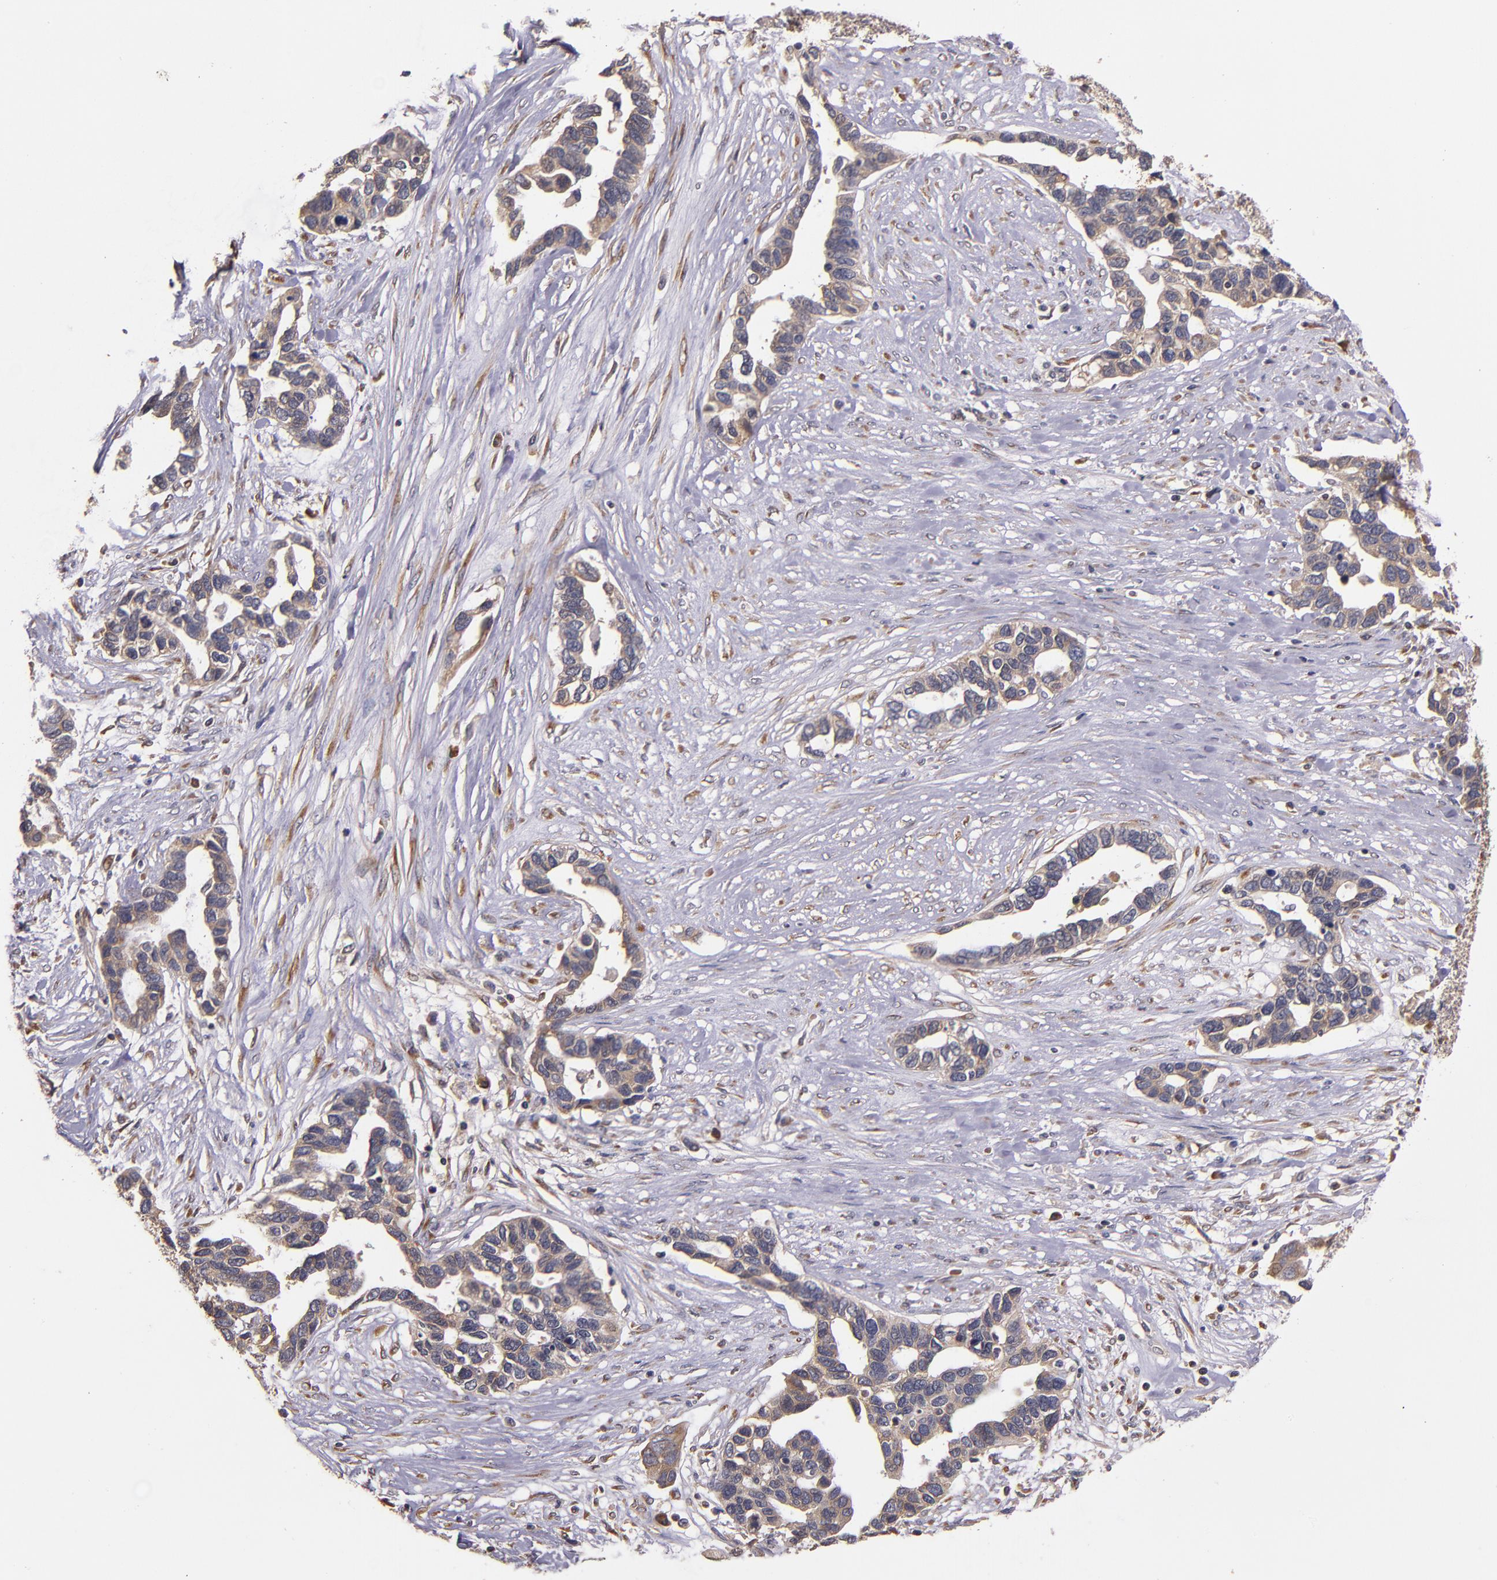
{"staining": {"intensity": "weak", "quantity": ">75%", "location": "cytoplasmic/membranous"}, "tissue": "ovarian cancer", "cell_type": "Tumor cells", "image_type": "cancer", "snomed": [{"axis": "morphology", "description": "Cystadenocarcinoma, serous, NOS"}, {"axis": "topography", "description": "Ovary"}], "caption": "Tumor cells exhibit low levels of weak cytoplasmic/membranous expression in about >75% of cells in serous cystadenocarcinoma (ovarian).", "gene": "PRAF2", "patient": {"sex": "female", "age": 54}}